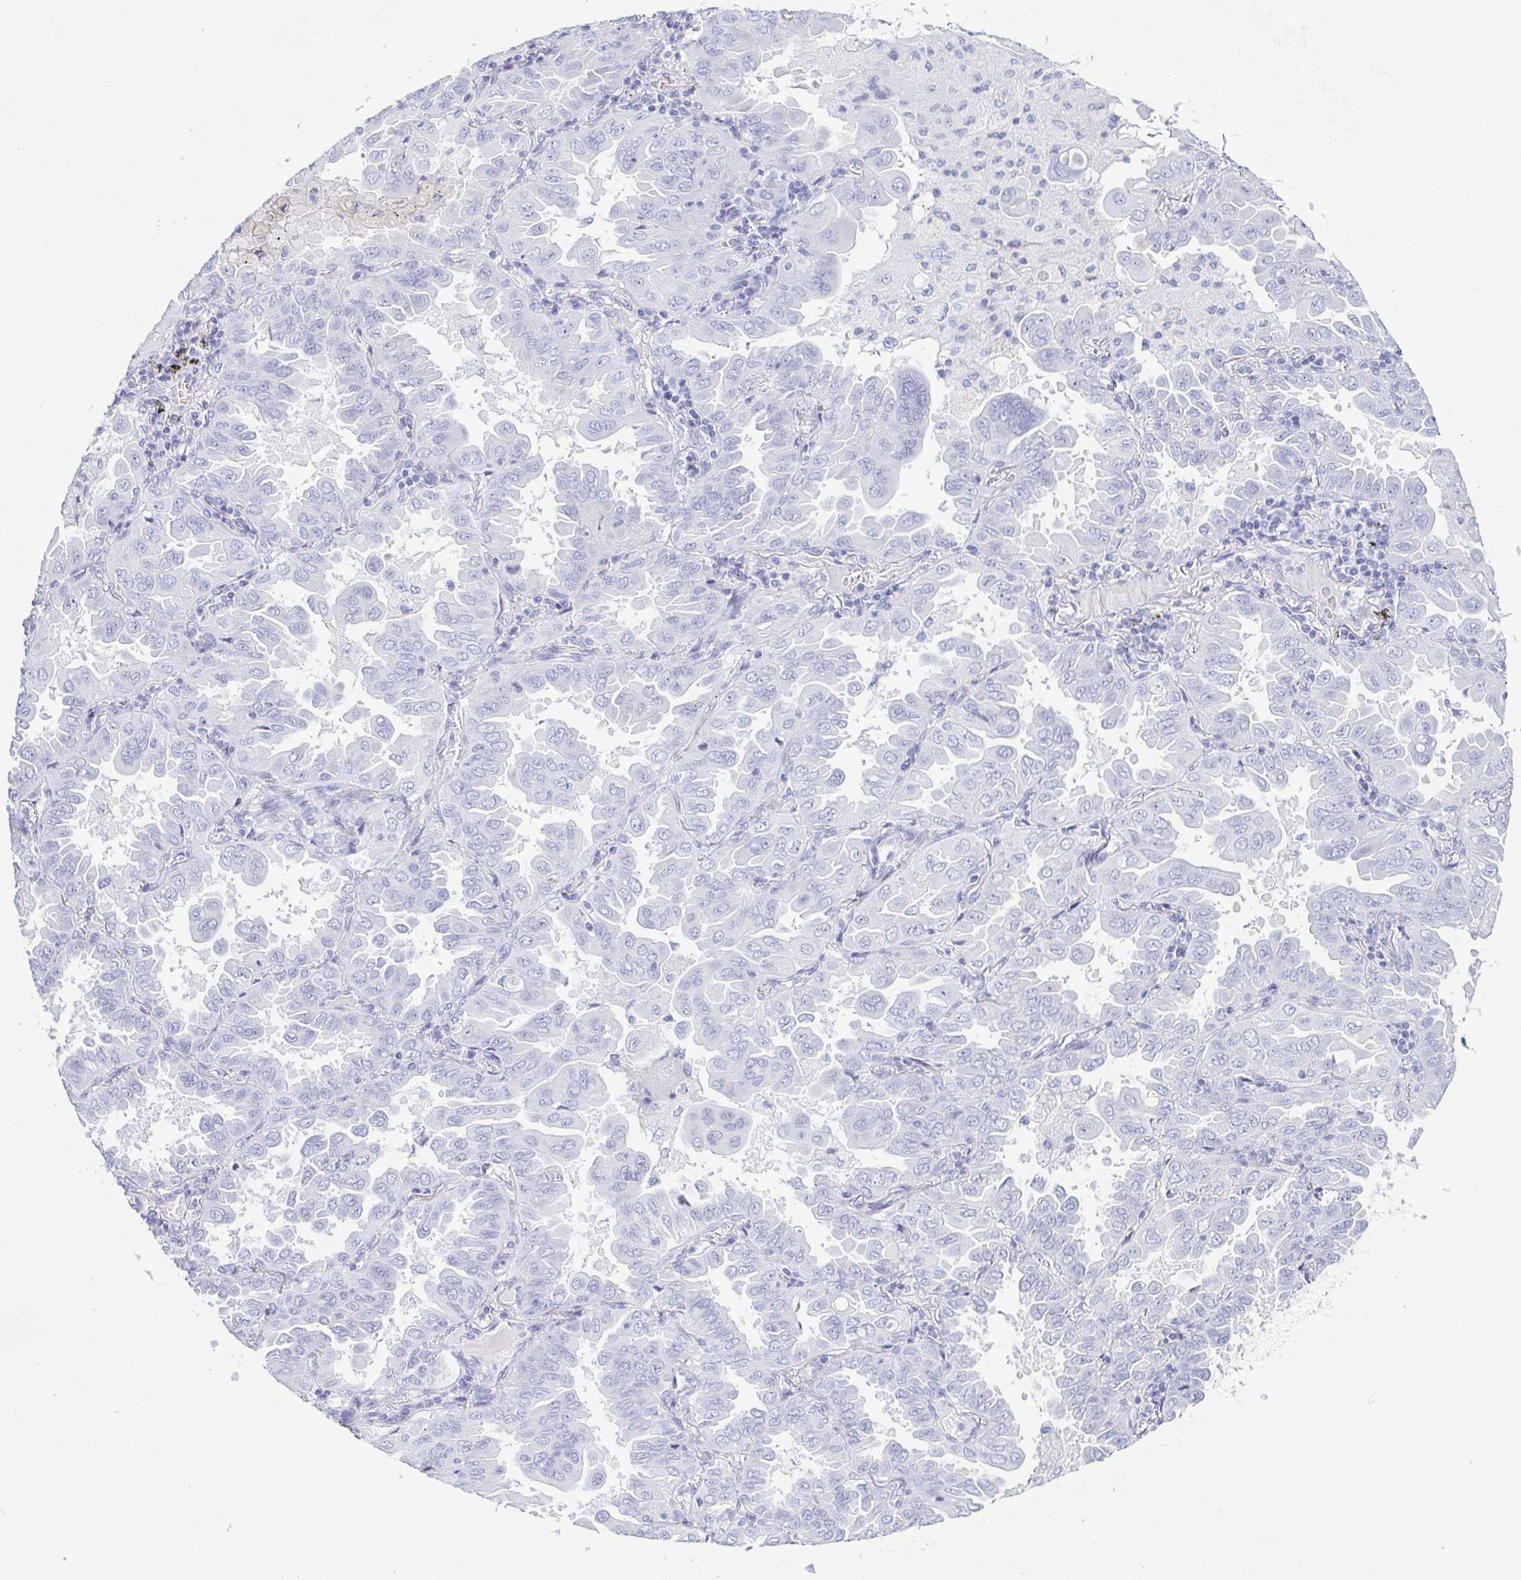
{"staining": {"intensity": "negative", "quantity": "none", "location": "none"}, "tissue": "lung cancer", "cell_type": "Tumor cells", "image_type": "cancer", "snomed": [{"axis": "morphology", "description": "Adenocarcinoma, NOS"}, {"axis": "topography", "description": "Lung"}], "caption": "This micrograph is of adenocarcinoma (lung) stained with immunohistochemistry to label a protein in brown with the nuclei are counter-stained blue. There is no expression in tumor cells.", "gene": "ZG16B", "patient": {"sex": "male", "age": 64}}